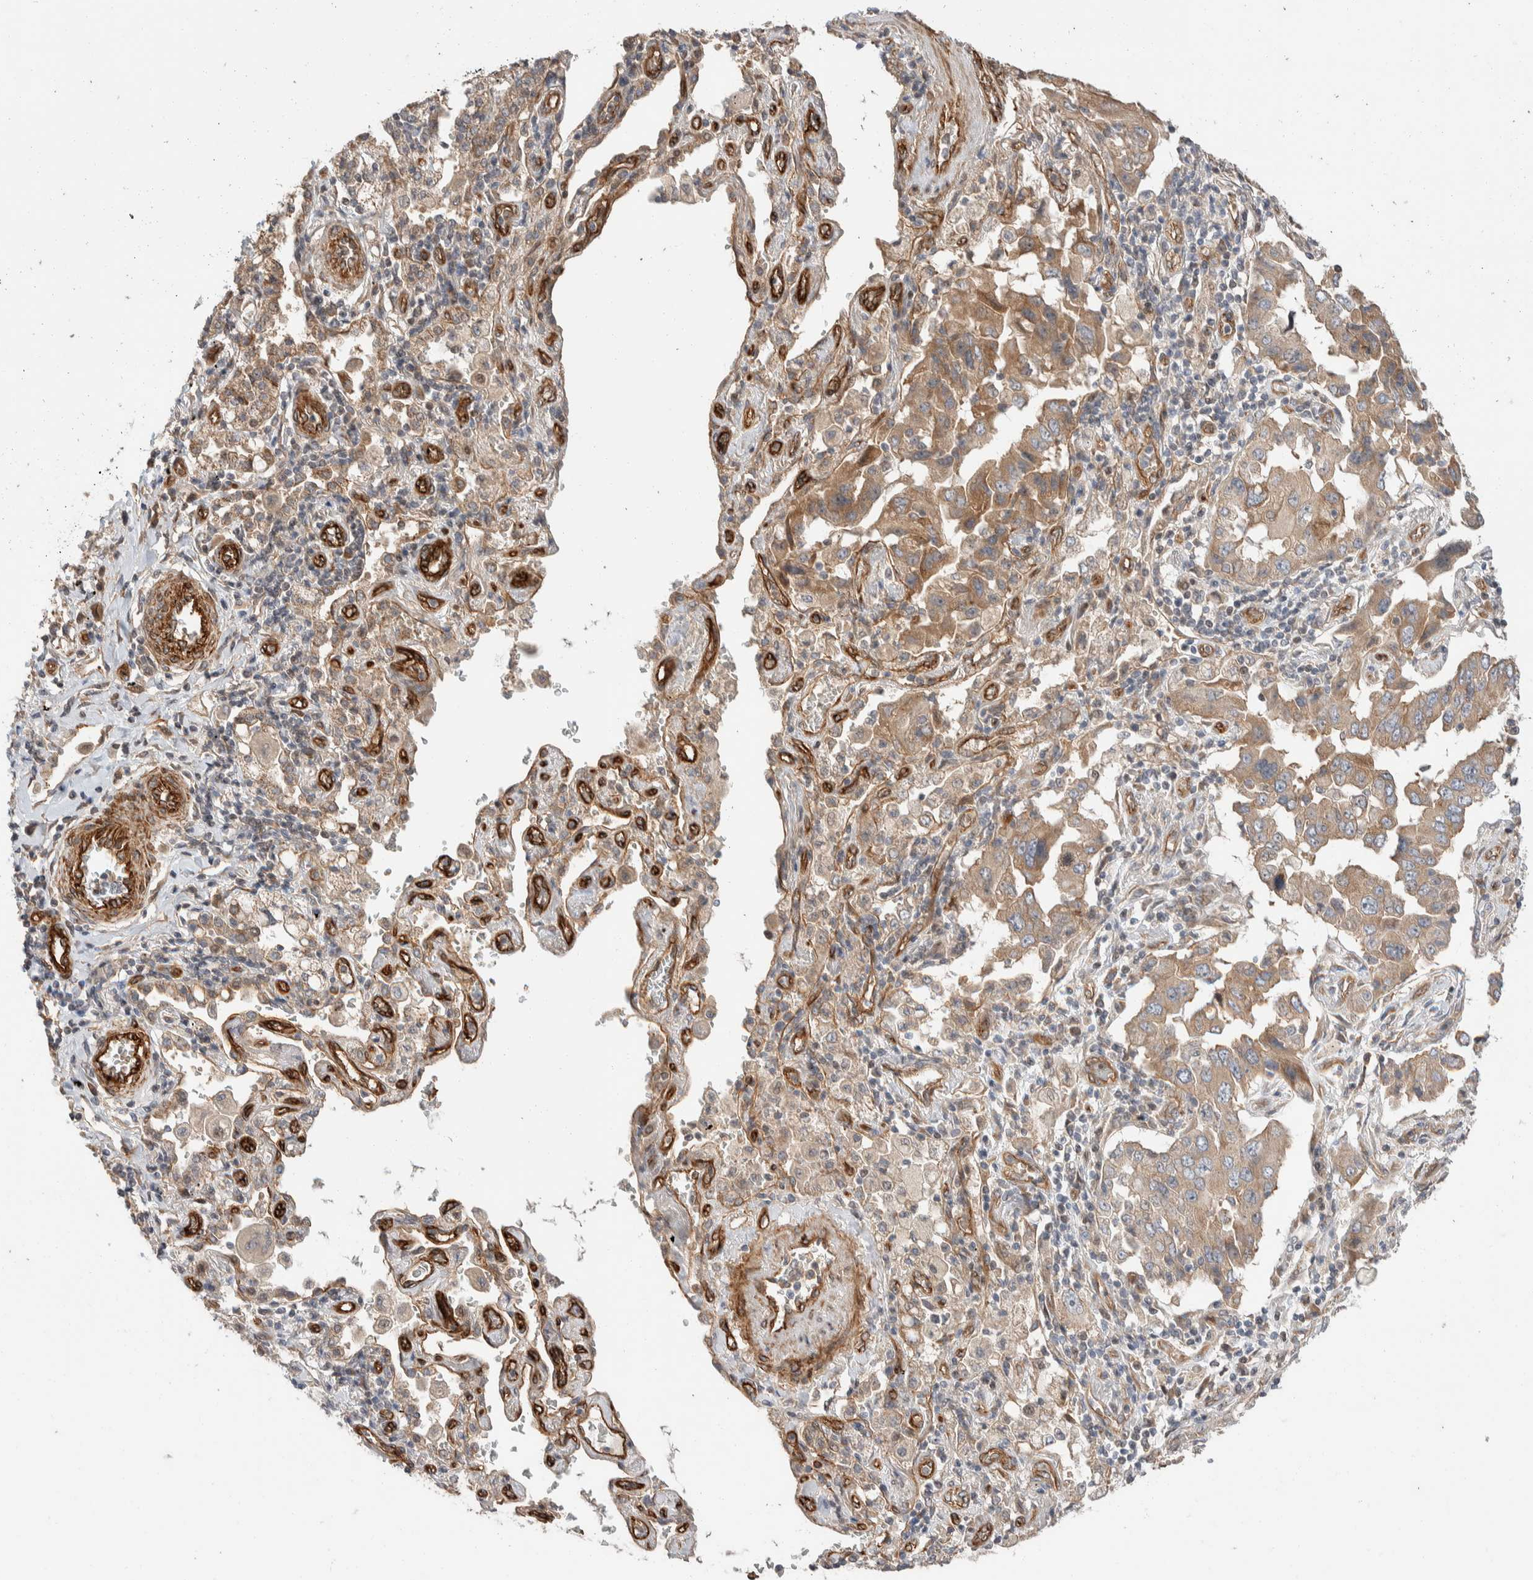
{"staining": {"intensity": "moderate", "quantity": ">75%", "location": "cytoplasmic/membranous"}, "tissue": "lung cancer", "cell_type": "Tumor cells", "image_type": "cancer", "snomed": [{"axis": "morphology", "description": "Adenocarcinoma, NOS"}, {"axis": "topography", "description": "Lung"}], "caption": "Immunohistochemistry (IHC) (DAB) staining of human adenocarcinoma (lung) demonstrates moderate cytoplasmic/membranous protein staining in about >75% of tumor cells.", "gene": "ERC1", "patient": {"sex": "female", "age": 65}}